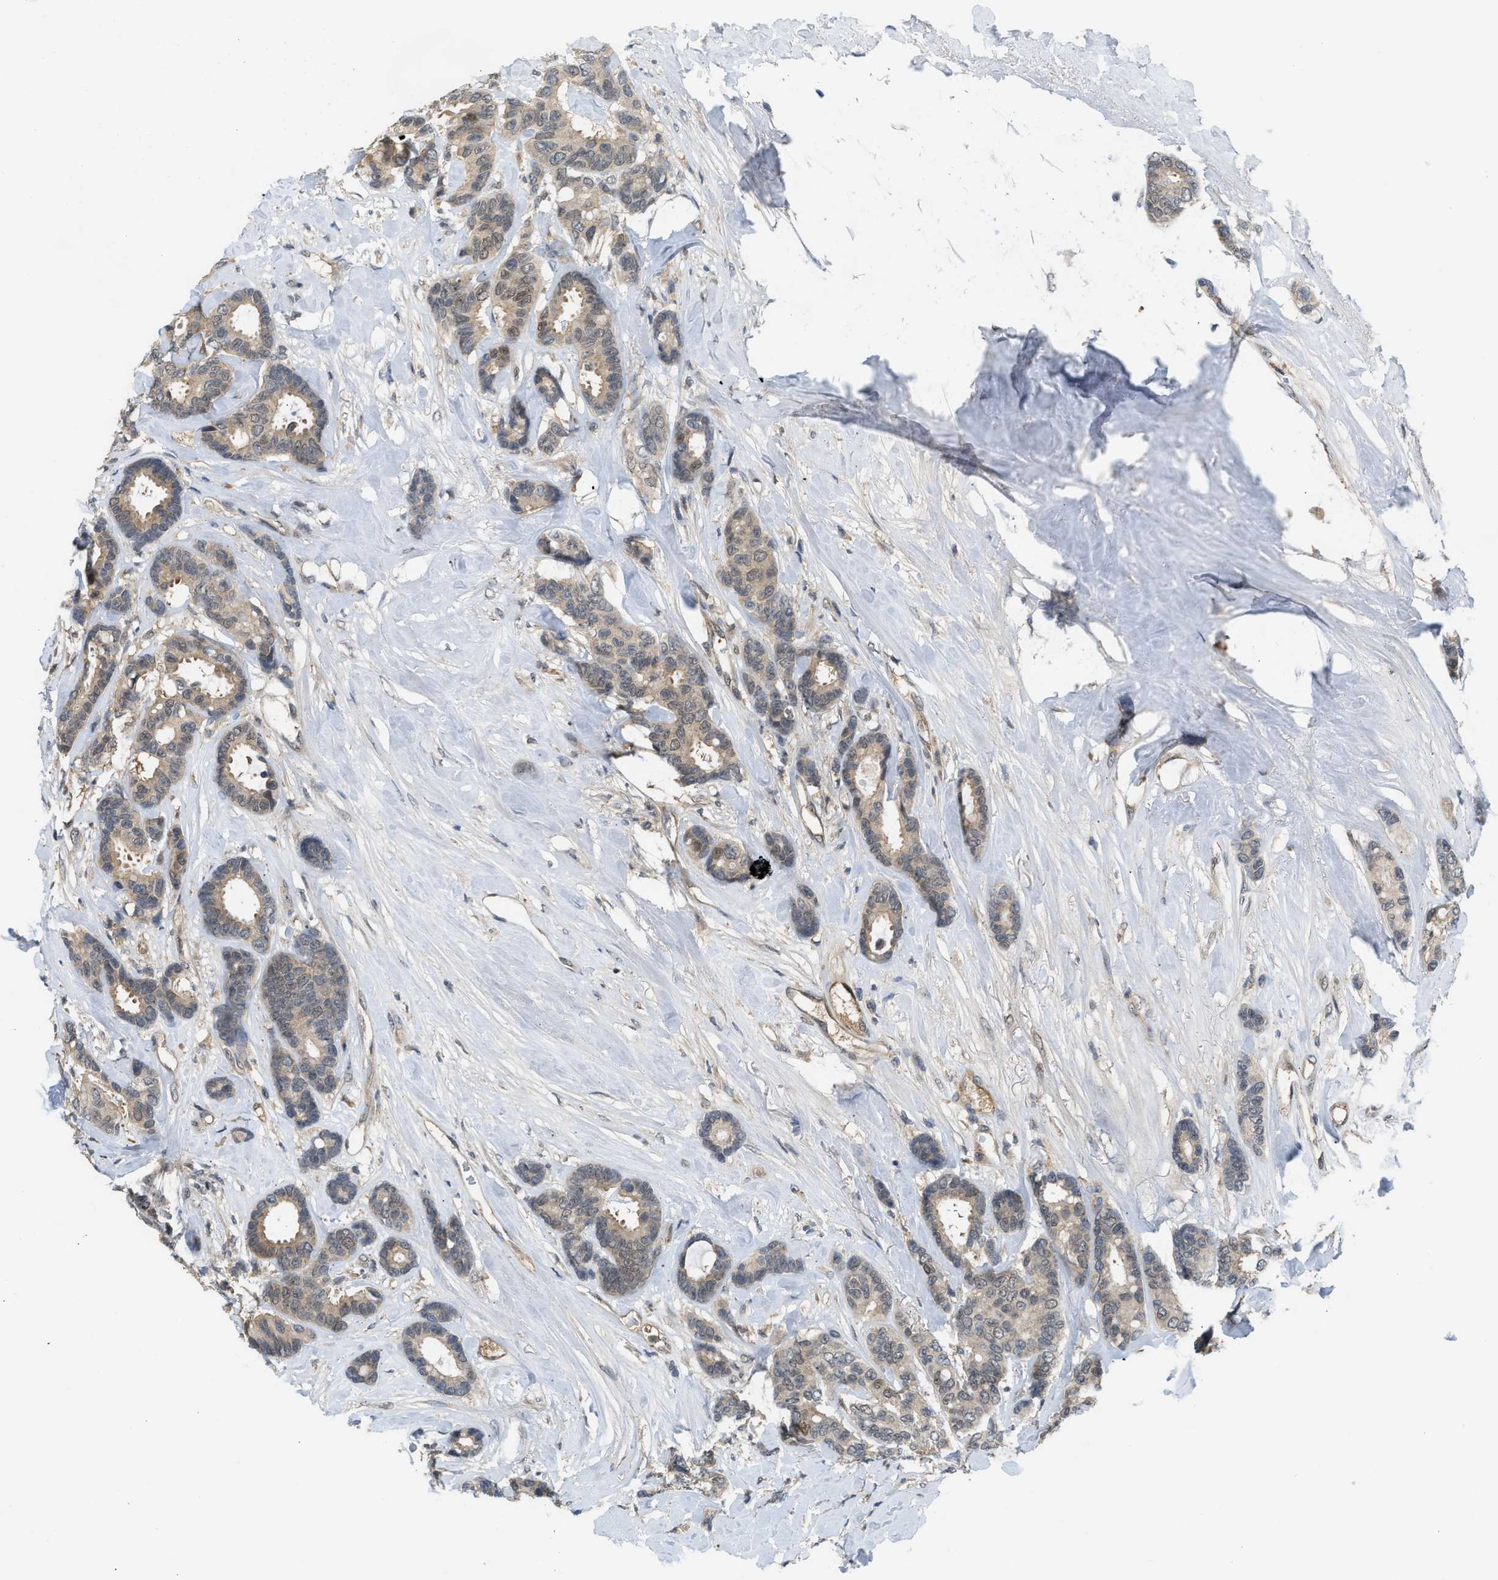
{"staining": {"intensity": "weak", "quantity": "<25%", "location": "cytoplasmic/membranous,nuclear"}, "tissue": "breast cancer", "cell_type": "Tumor cells", "image_type": "cancer", "snomed": [{"axis": "morphology", "description": "Duct carcinoma"}, {"axis": "topography", "description": "Breast"}], "caption": "Image shows no protein expression in tumor cells of breast intraductal carcinoma tissue.", "gene": "ZNF251", "patient": {"sex": "female", "age": 87}}